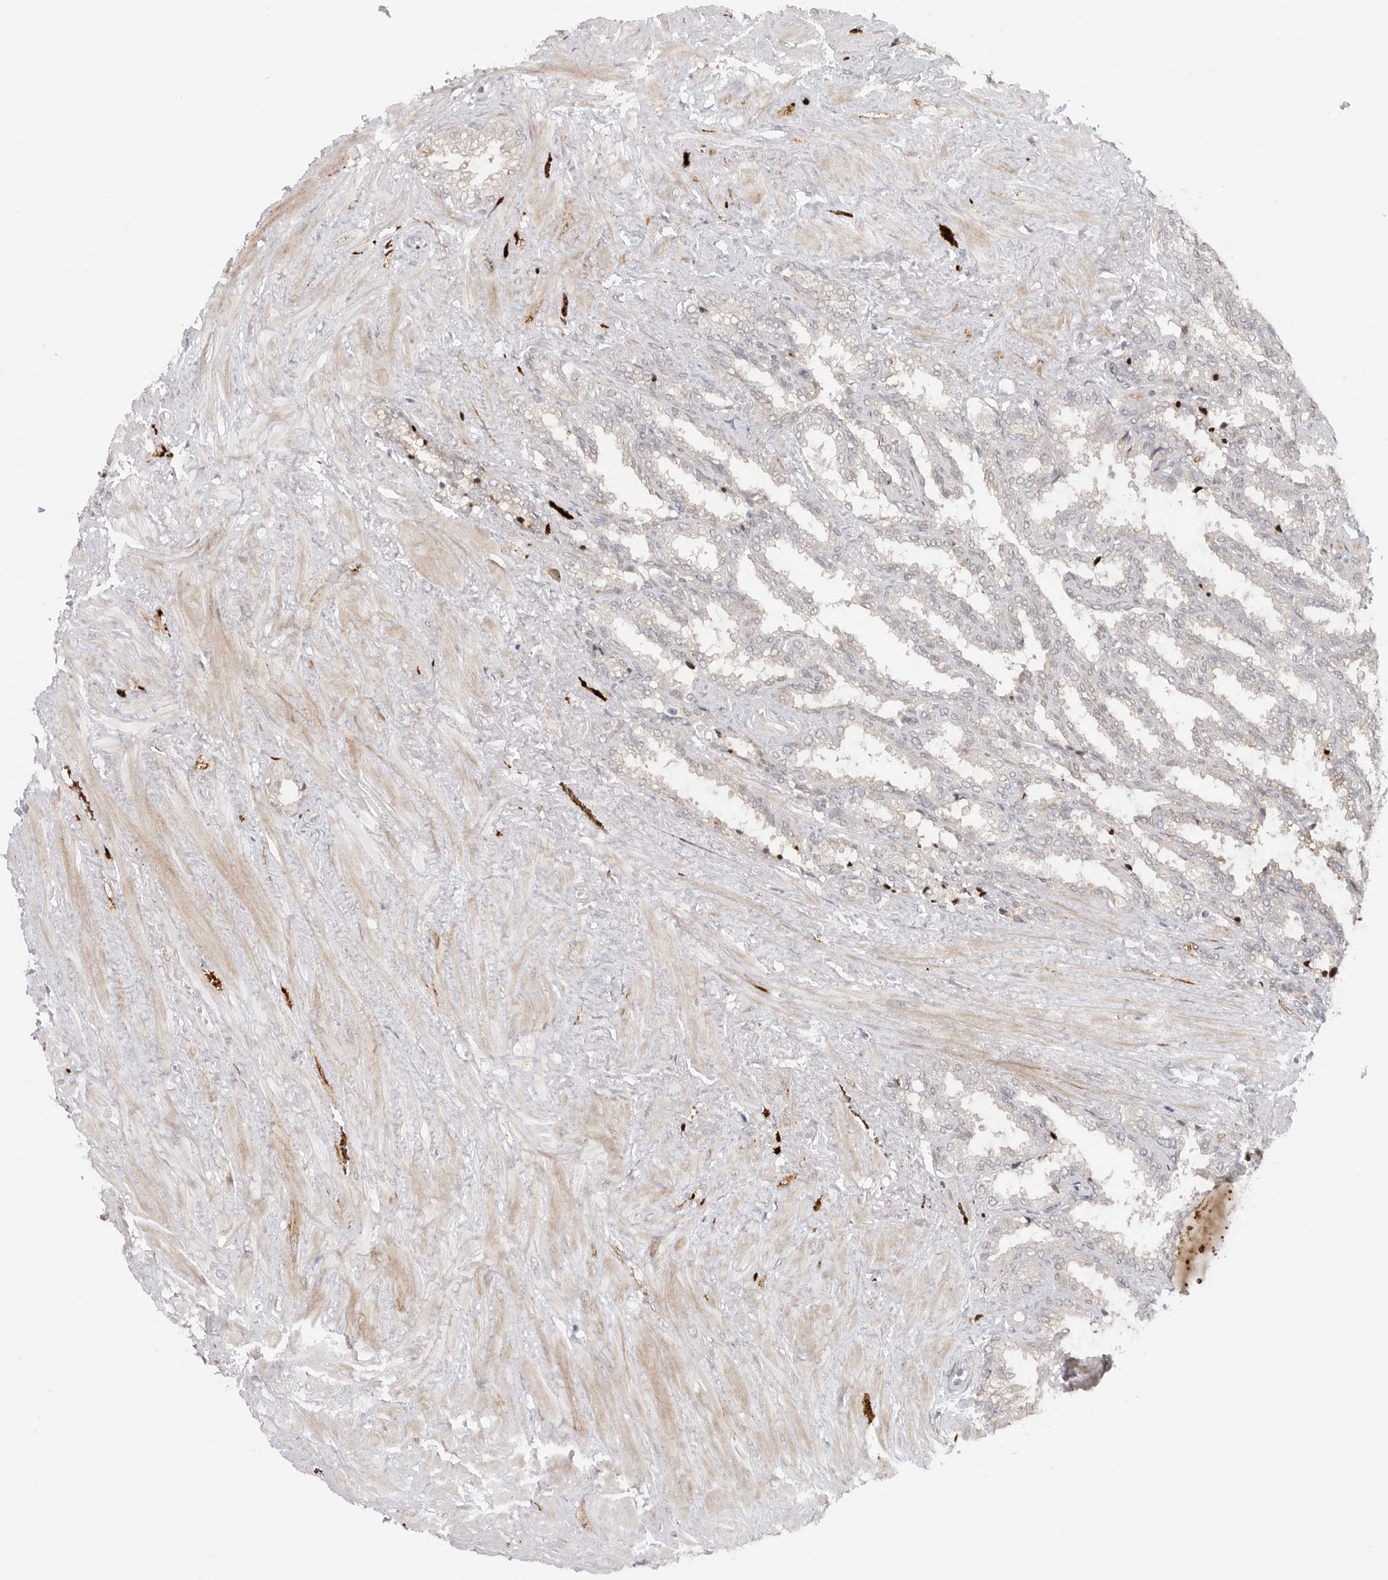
{"staining": {"intensity": "moderate", "quantity": "25%-75%", "location": "cytoplasmic/membranous"}, "tissue": "seminal vesicle", "cell_type": "Glandular cells", "image_type": "normal", "snomed": [{"axis": "morphology", "description": "Normal tissue, NOS"}, {"axis": "topography", "description": "Seminal veicle"}], "caption": "Benign seminal vesicle shows moderate cytoplasmic/membranous expression in approximately 25%-75% of glandular cells, visualized by immunohistochemistry.", "gene": "GGT6", "patient": {"sex": "male", "age": 46}}